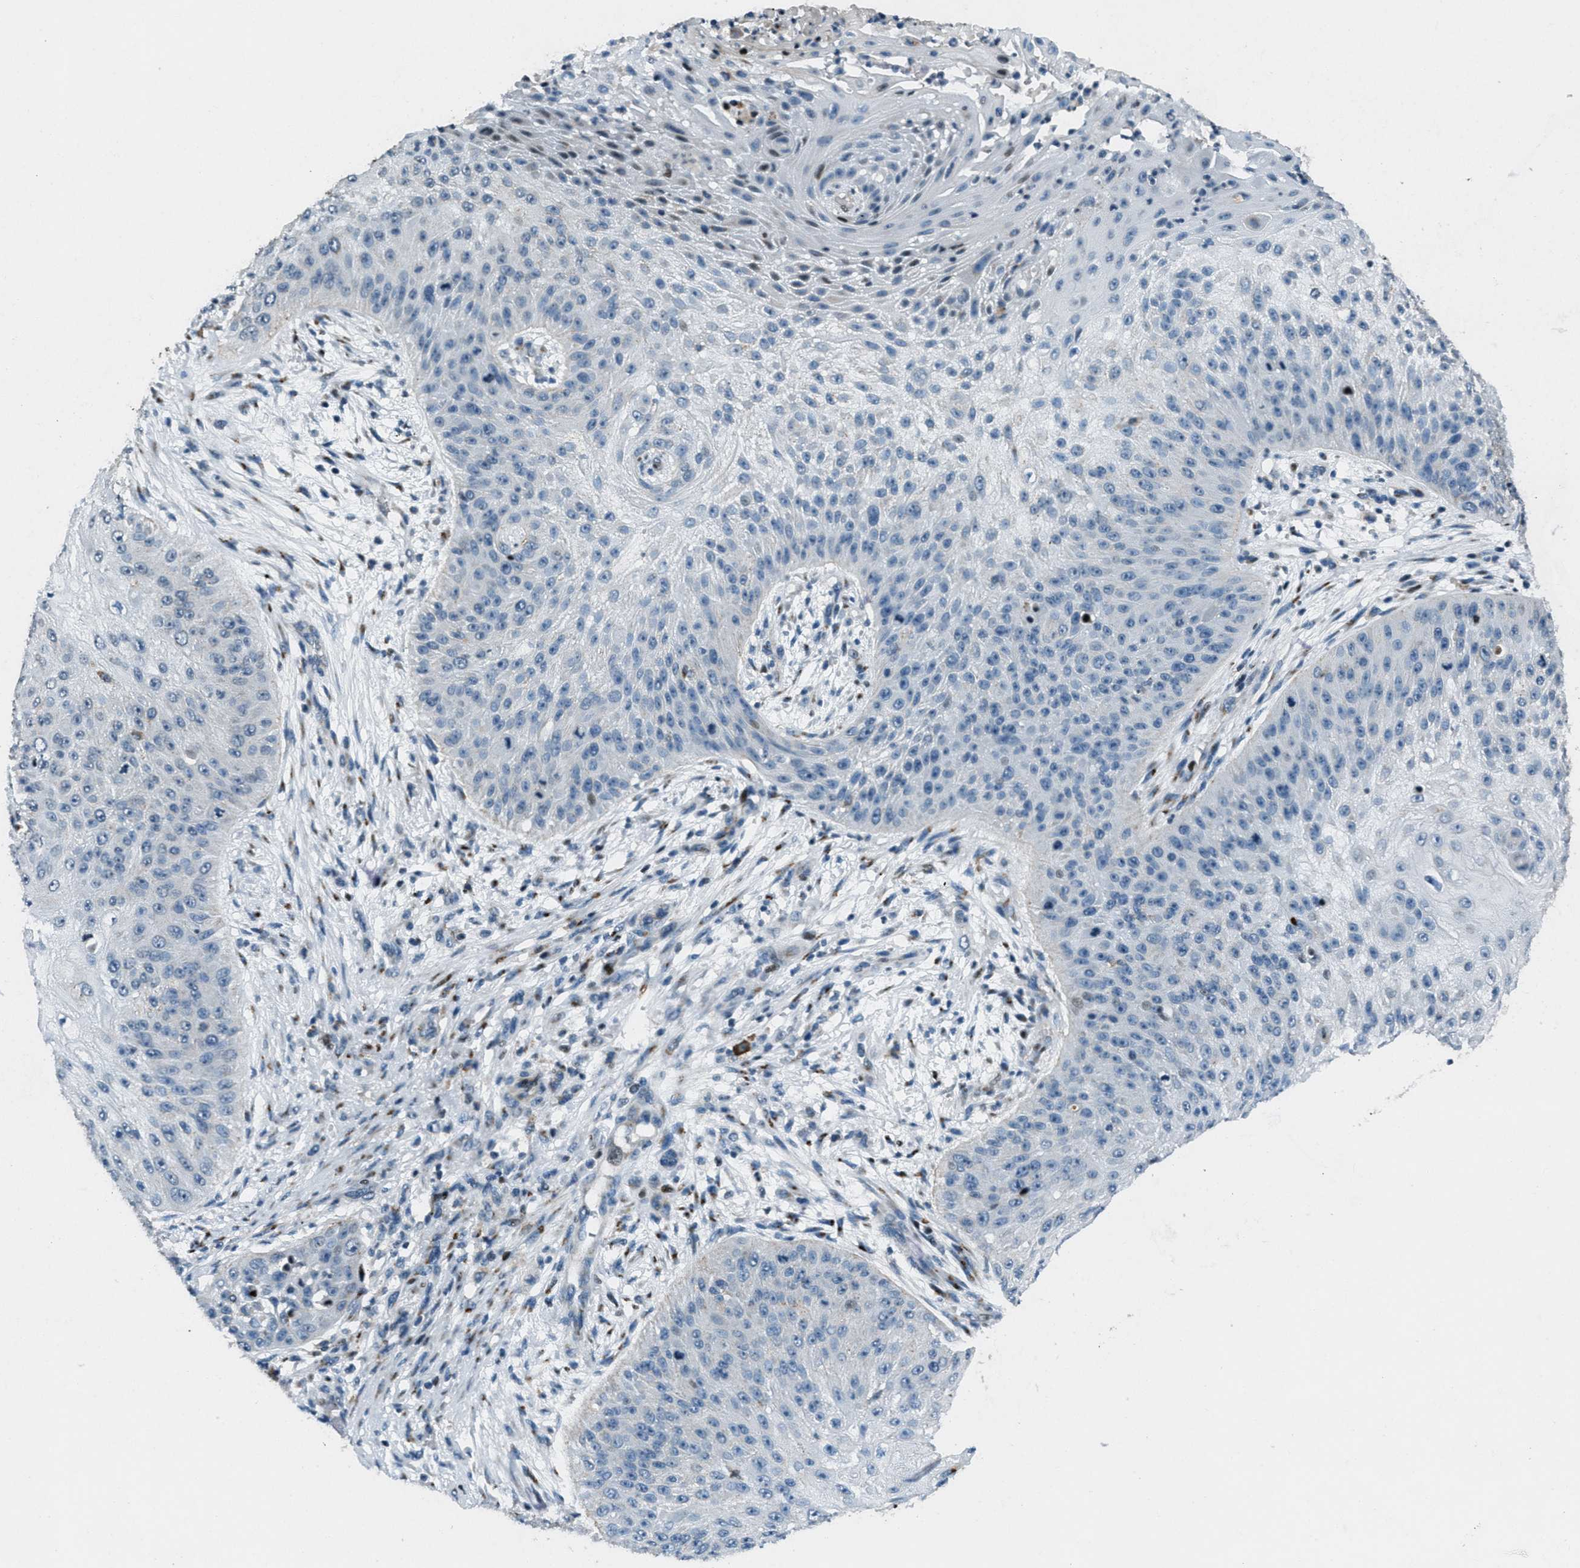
{"staining": {"intensity": "negative", "quantity": "none", "location": "none"}, "tissue": "skin cancer", "cell_type": "Tumor cells", "image_type": "cancer", "snomed": [{"axis": "morphology", "description": "Squamous cell carcinoma, NOS"}, {"axis": "topography", "description": "Skin"}], "caption": "The photomicrograph exhibits no significant expression in tumor cells of skin squamous cell carcinoma.", "gene": "GPC6", "patient": {"sex": "female", "age": 80}}